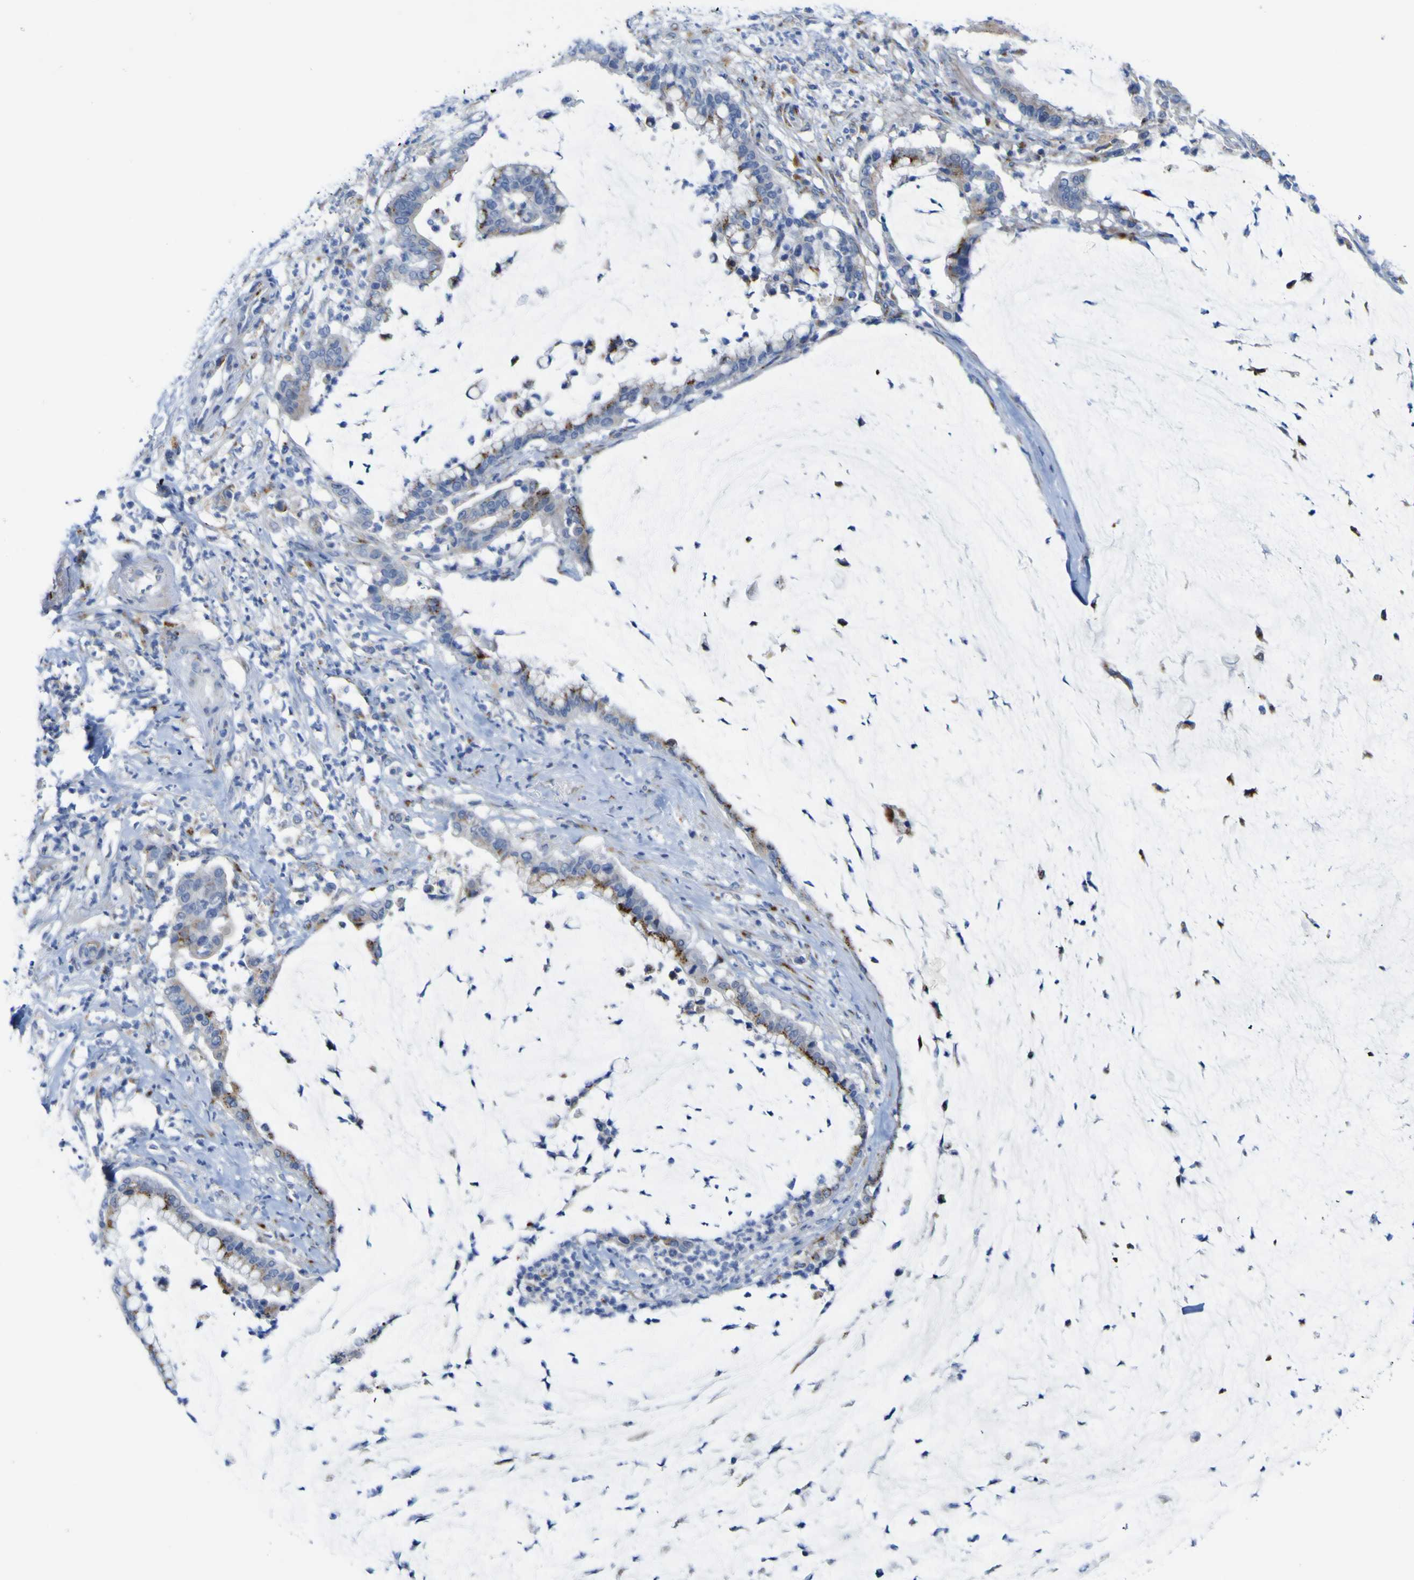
{"staining": {"intensity": "moderate", "quantity": "25%-75%", "location": "cytoplasmic/membranous"}, "tissue": "pancreatic cancer", "cell_type": "Tumor cells", "image_type": "cancer", "snomed": [{"axis": "morphology", "description": "Adenocarcinoma, NOS"}, {"axis": "topography", "description": "Pancreas"}], "caption": "Pancreatic cancer (adenocarcinoma) stained for a protein (brown) reveals moderate cytoplasmic/membranous positive positivity in approximately 25%-75% of tumor cells.", "gene": "PTPRF", "patient": {"sex": "male", "age": 41}}